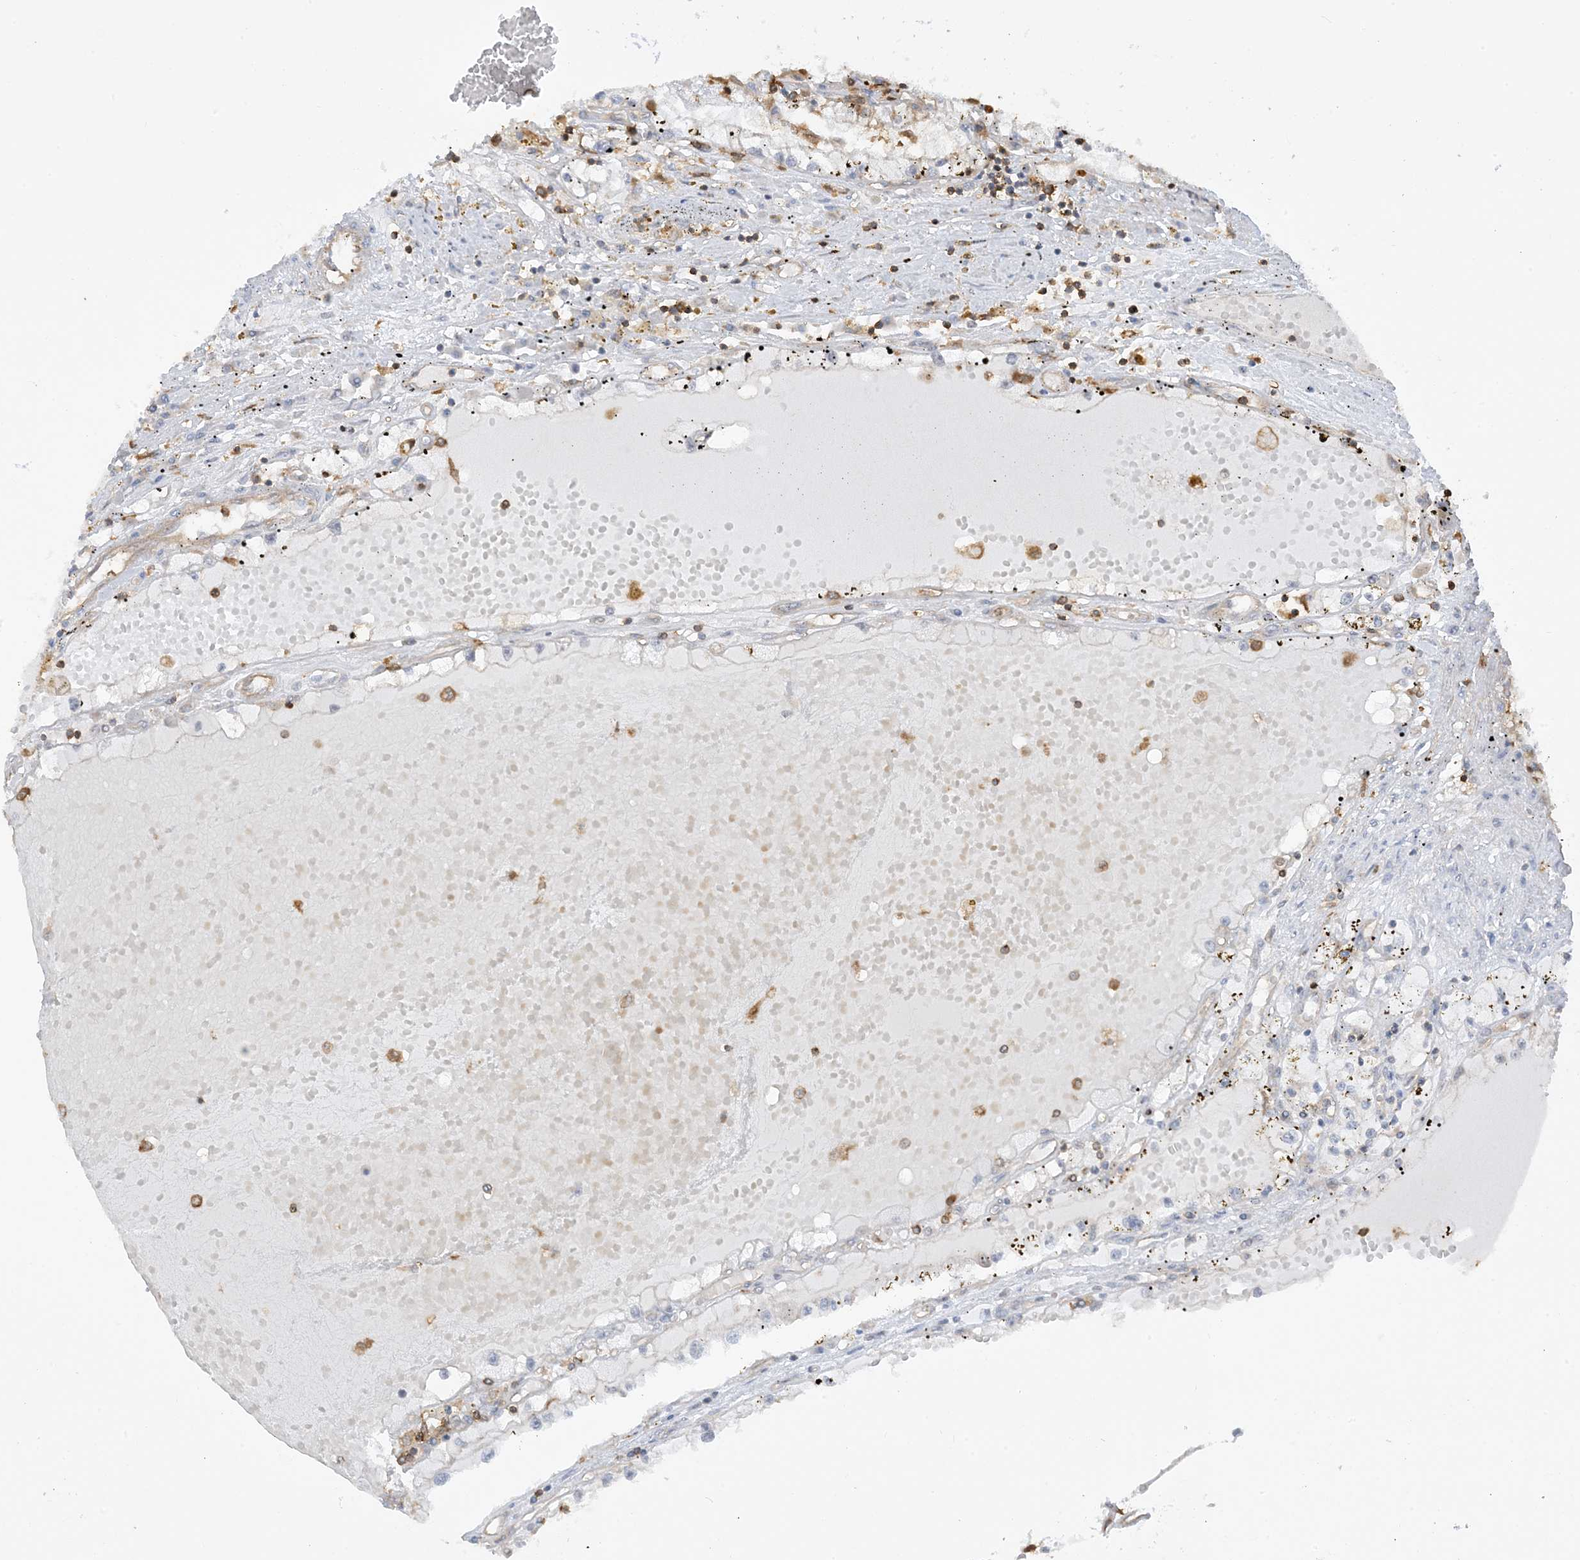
{"staining": {"intensity": "negative", "quantity": "none", "location": "none"}, "tissue": "renal cancer", "cell_type": "Tumor cells", "image_type": "cancer", "snomed": [{"axis": "morphology", "description": "Adenocarcinoma, NOS"}, {"axis": "topography", "description": "Kidney"}], "caption": "IHC of human renal cancer (adenocarcinoma) shows no staining in tumor cells.", "gene": "CAPZB", "patient": {"sex": "male", "age": 56}}